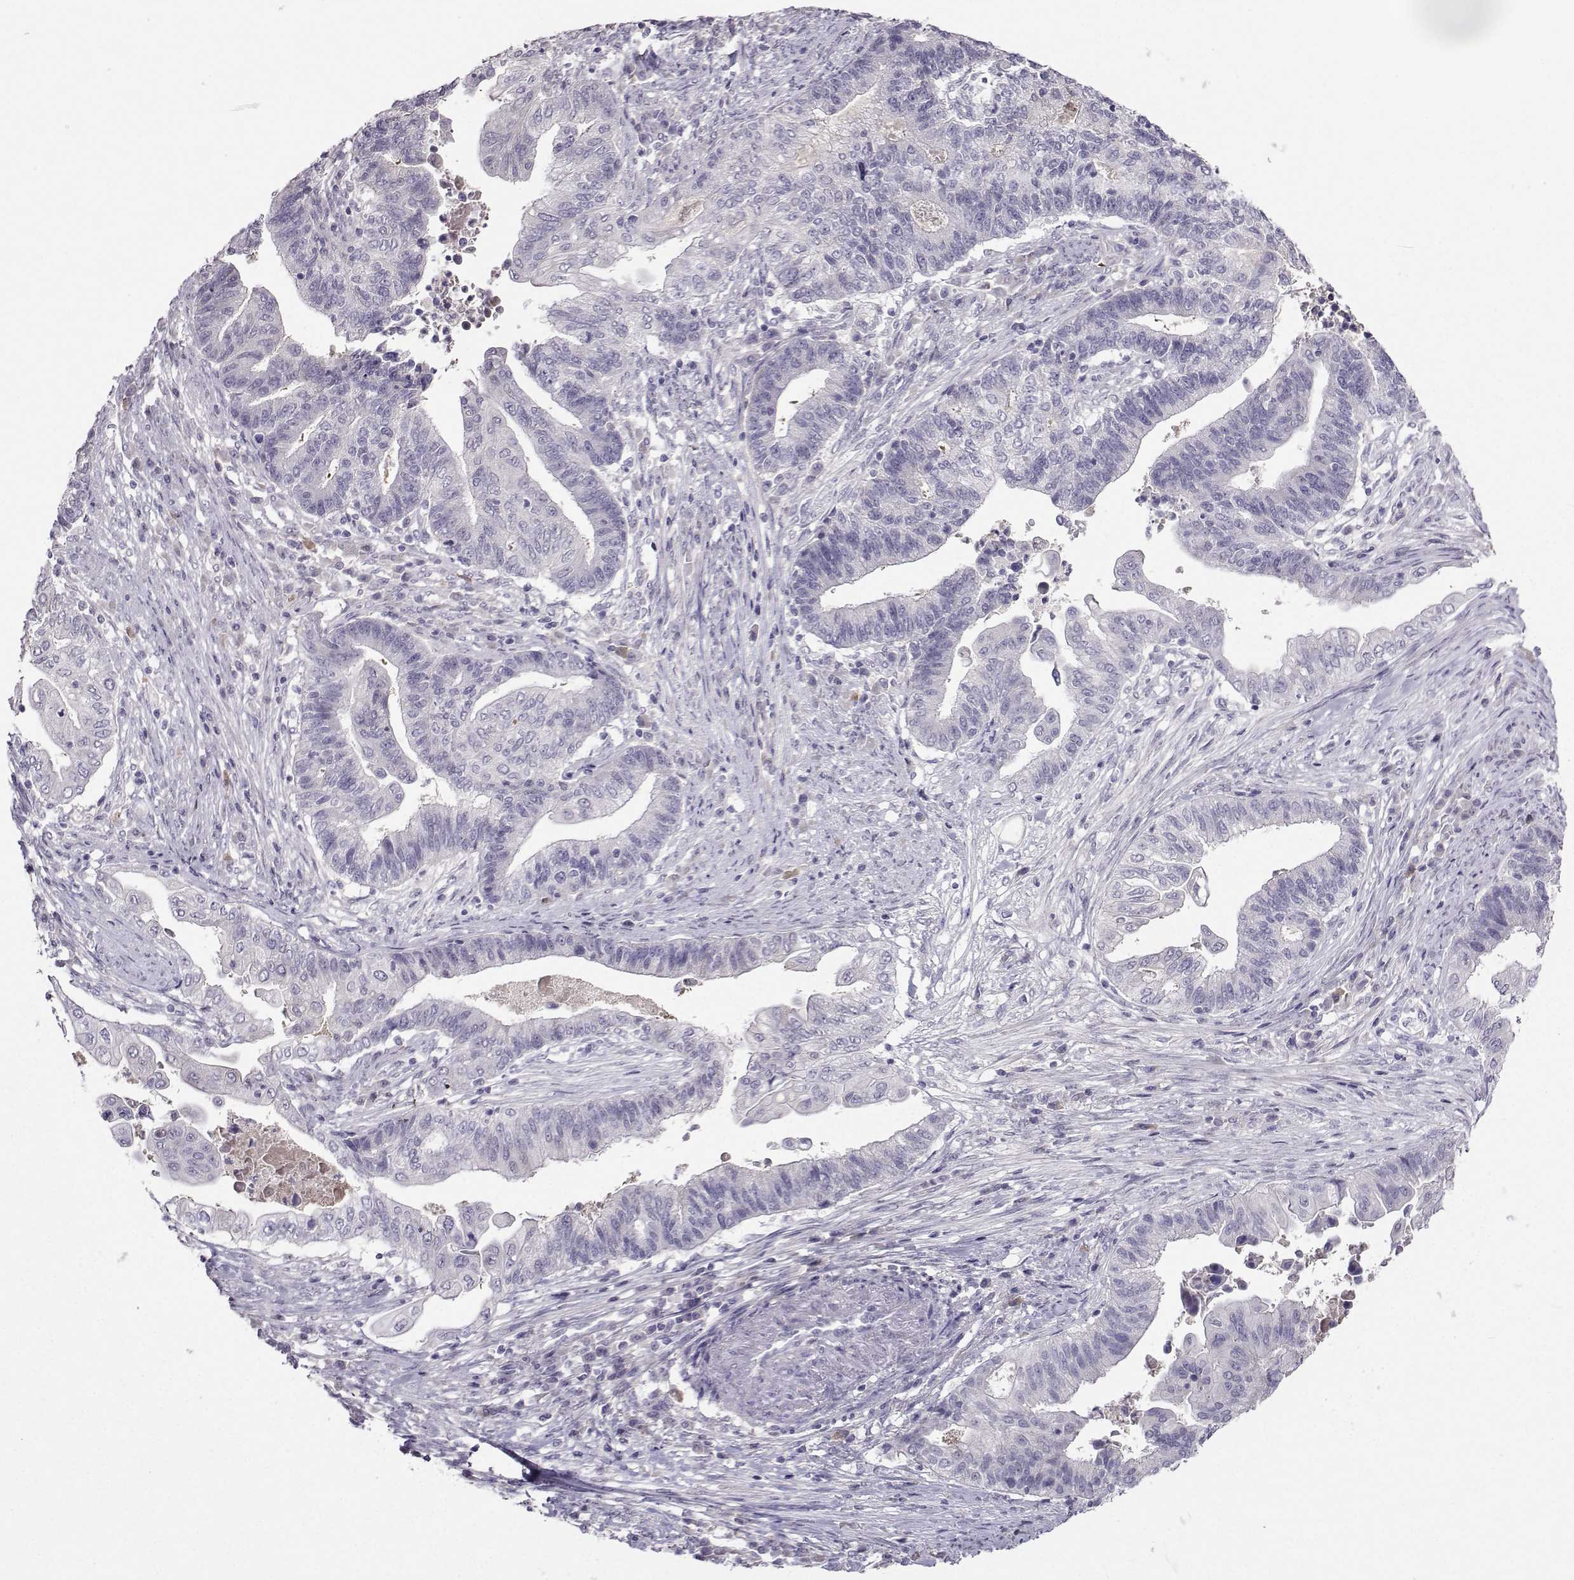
{"staining": {"intensity": "negative", "quantity": "none", "location": "none"}, "tissue": "endometrial cancer", "cell_type": "Tumor cells", "image_type": "cancer", "snomed": [{"axis": "morphology", "description": "Adenocarcinoma, NOS"}, {"axis": "topography", "description": "Uterus"}, {"axis": "topography", "description": "Endometrium"}], "caption": "An image of human endometrial cancer (adenocarcinoma) is negative for staining in tumor cells. (Stains: DAB (3,3'-diaminobenzidine) immunohistochemistry with hematoxylin counter stain, Microscopy: brightfield microscopy at high magnification).", "gene": "CRYBB1", "patient": {"sex": "female", "age": 54}}